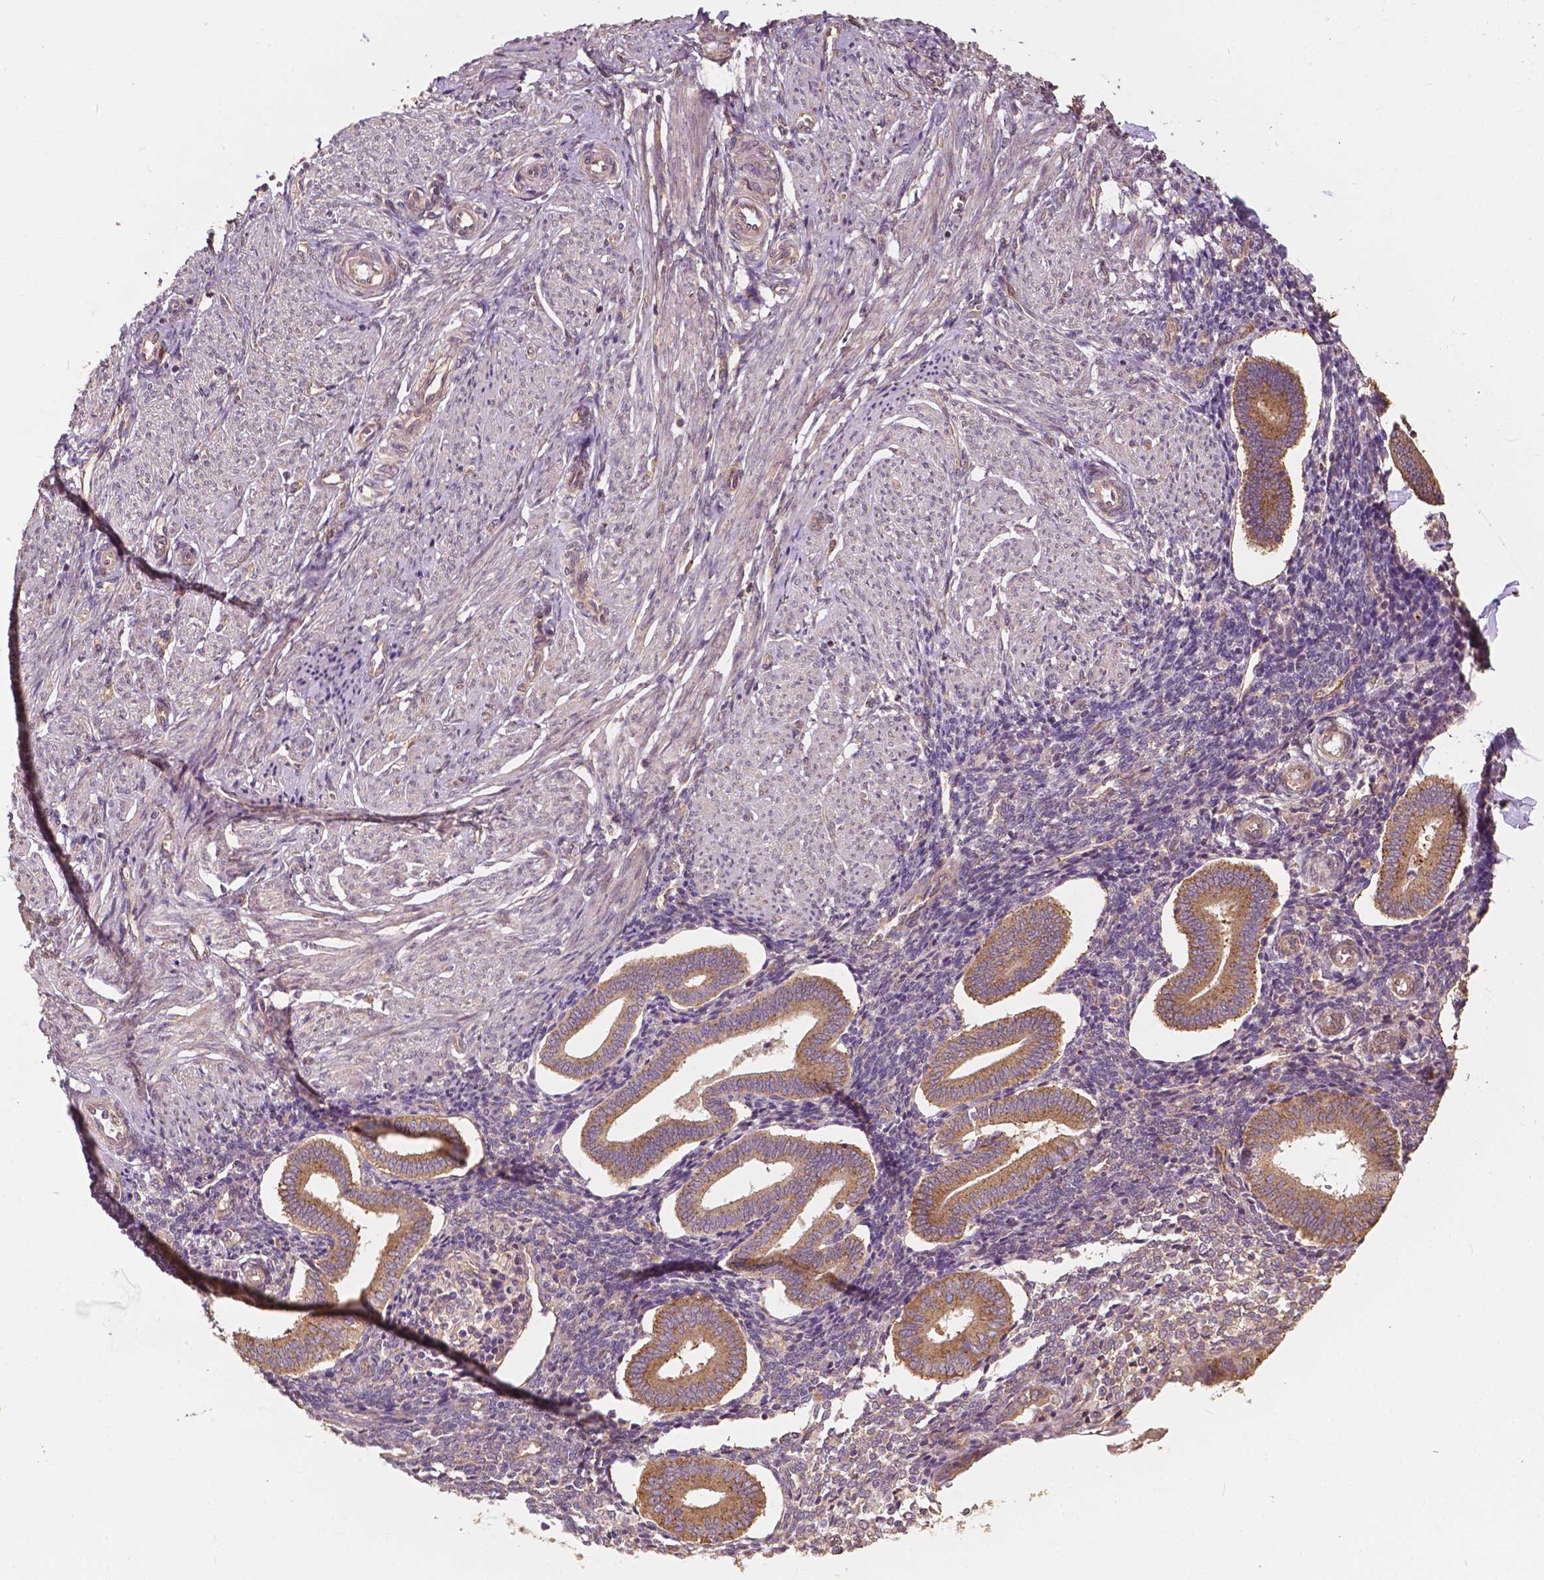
{"staining": {"intensity": "weak", "quantity": "<25%", "location": "cytoplasmic/membranous"}, "tissue": "endometrium", "cell_type": "Cells in endometrial stroma", "image_type": "normal", "snomed": [{"axis": "morphology", "description": "Normal tissue, NOS"}, {"axis": "topography", "description": "Endometrium"}], "caption": "The photomicrograph displays no staining of cells in endometrial stroma in unremarkable endometrium. Brightfield microscopy of immunohistochemistry (IHC) stained with DAB (brown) and hematoxylin (blue), captured at high magnification.", "gene": "G3BP1", "patient": {"sex": "female", "age": 40}}